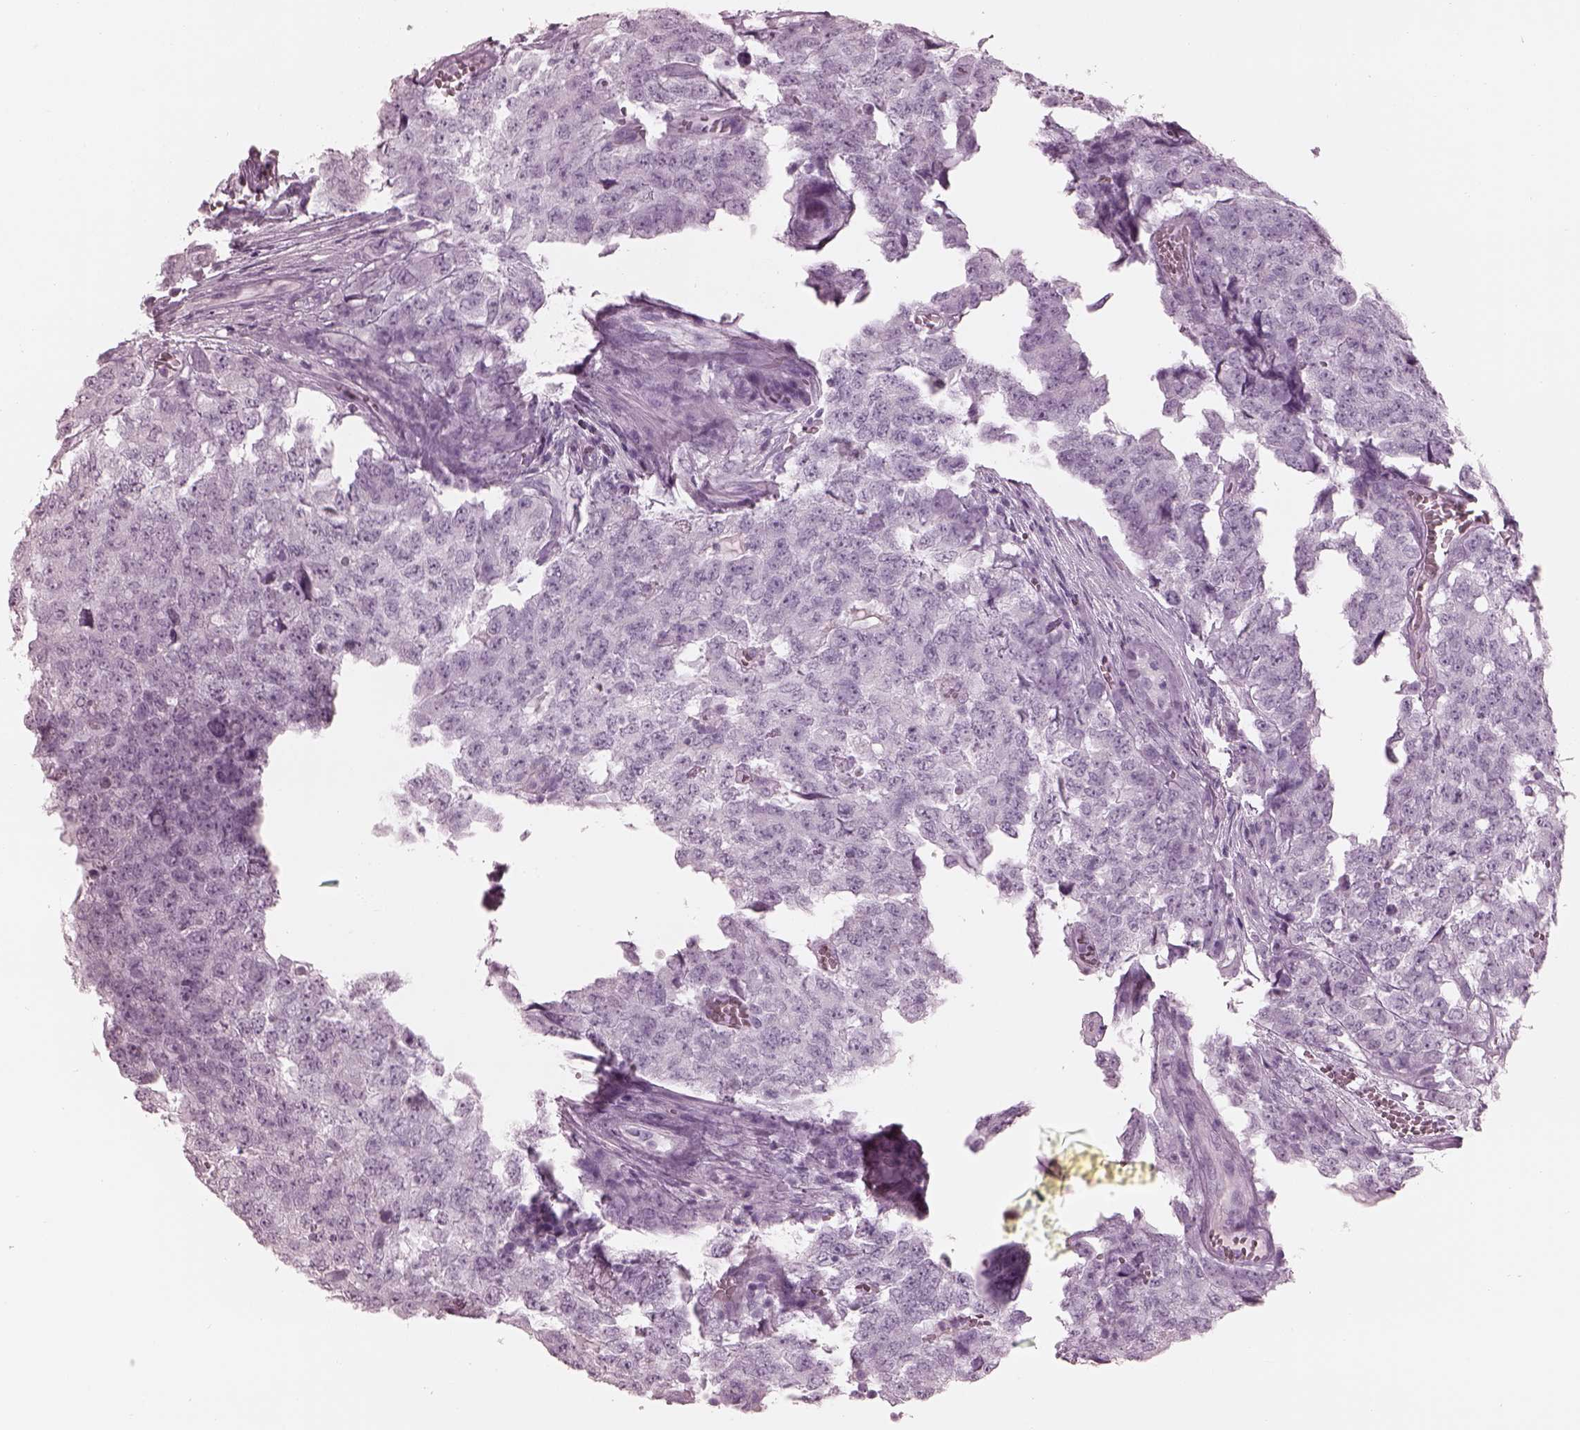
{"staining": {"intensity": "negative", "quantity": "none", "location": "none"}, "tissue": "testis cancer", "cell_type": "Tumor cells", "image_type": "cancer", "snomed": [{"axis": "morphology", "description": "Carcinoma, Embryonal, NOS"}, {"axis": "topography", "description": "Testis"}], "caption": "The immunohistochemistry (IHC) histopathology image has no significant staining in tumor cells of embryonal carcinoma (testis) tissue.", "gene": "FABP9", "patient": {"sex": "male", "age": 23}}